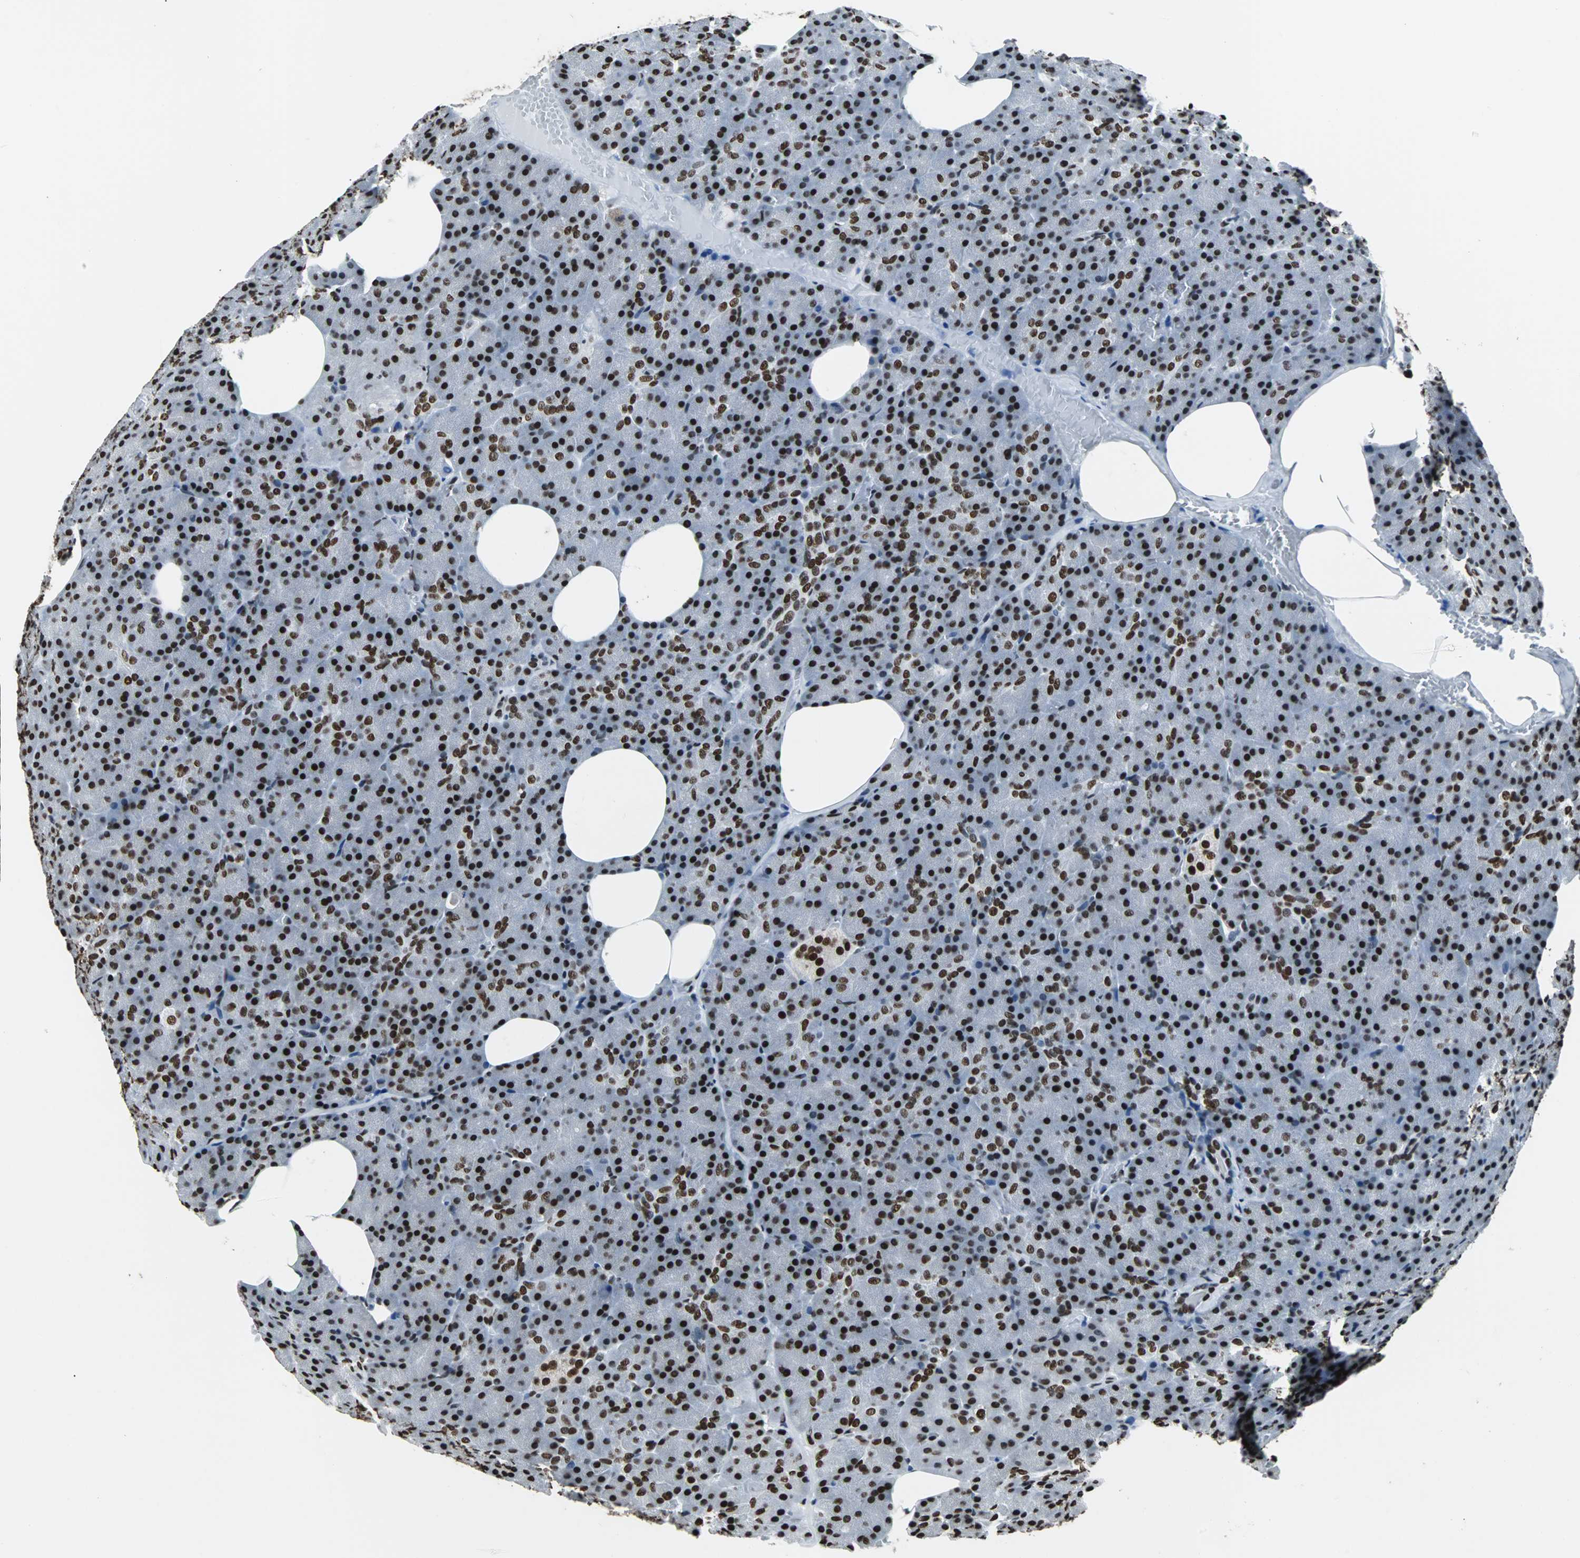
{"staining": {"intensity": "strong", "quantity": ">75%", "location": "nuclear"}, "tissue": "pancreas", "cell_type": "Exocrine glandular cells", "image_type": "normal", "snomed": [{"axis": "morphology", "description": "Normal tissue, NOS"}, {"axis": "topography", "description": "Pancreas"}], "caption": "Immunohistochemical staining of normal human pancreas shows strong nuclear protein staining in about >75% of exocrine glandular cells.", "gene": "FUBP1", "patient": {"sex": "female", "age": 35}}